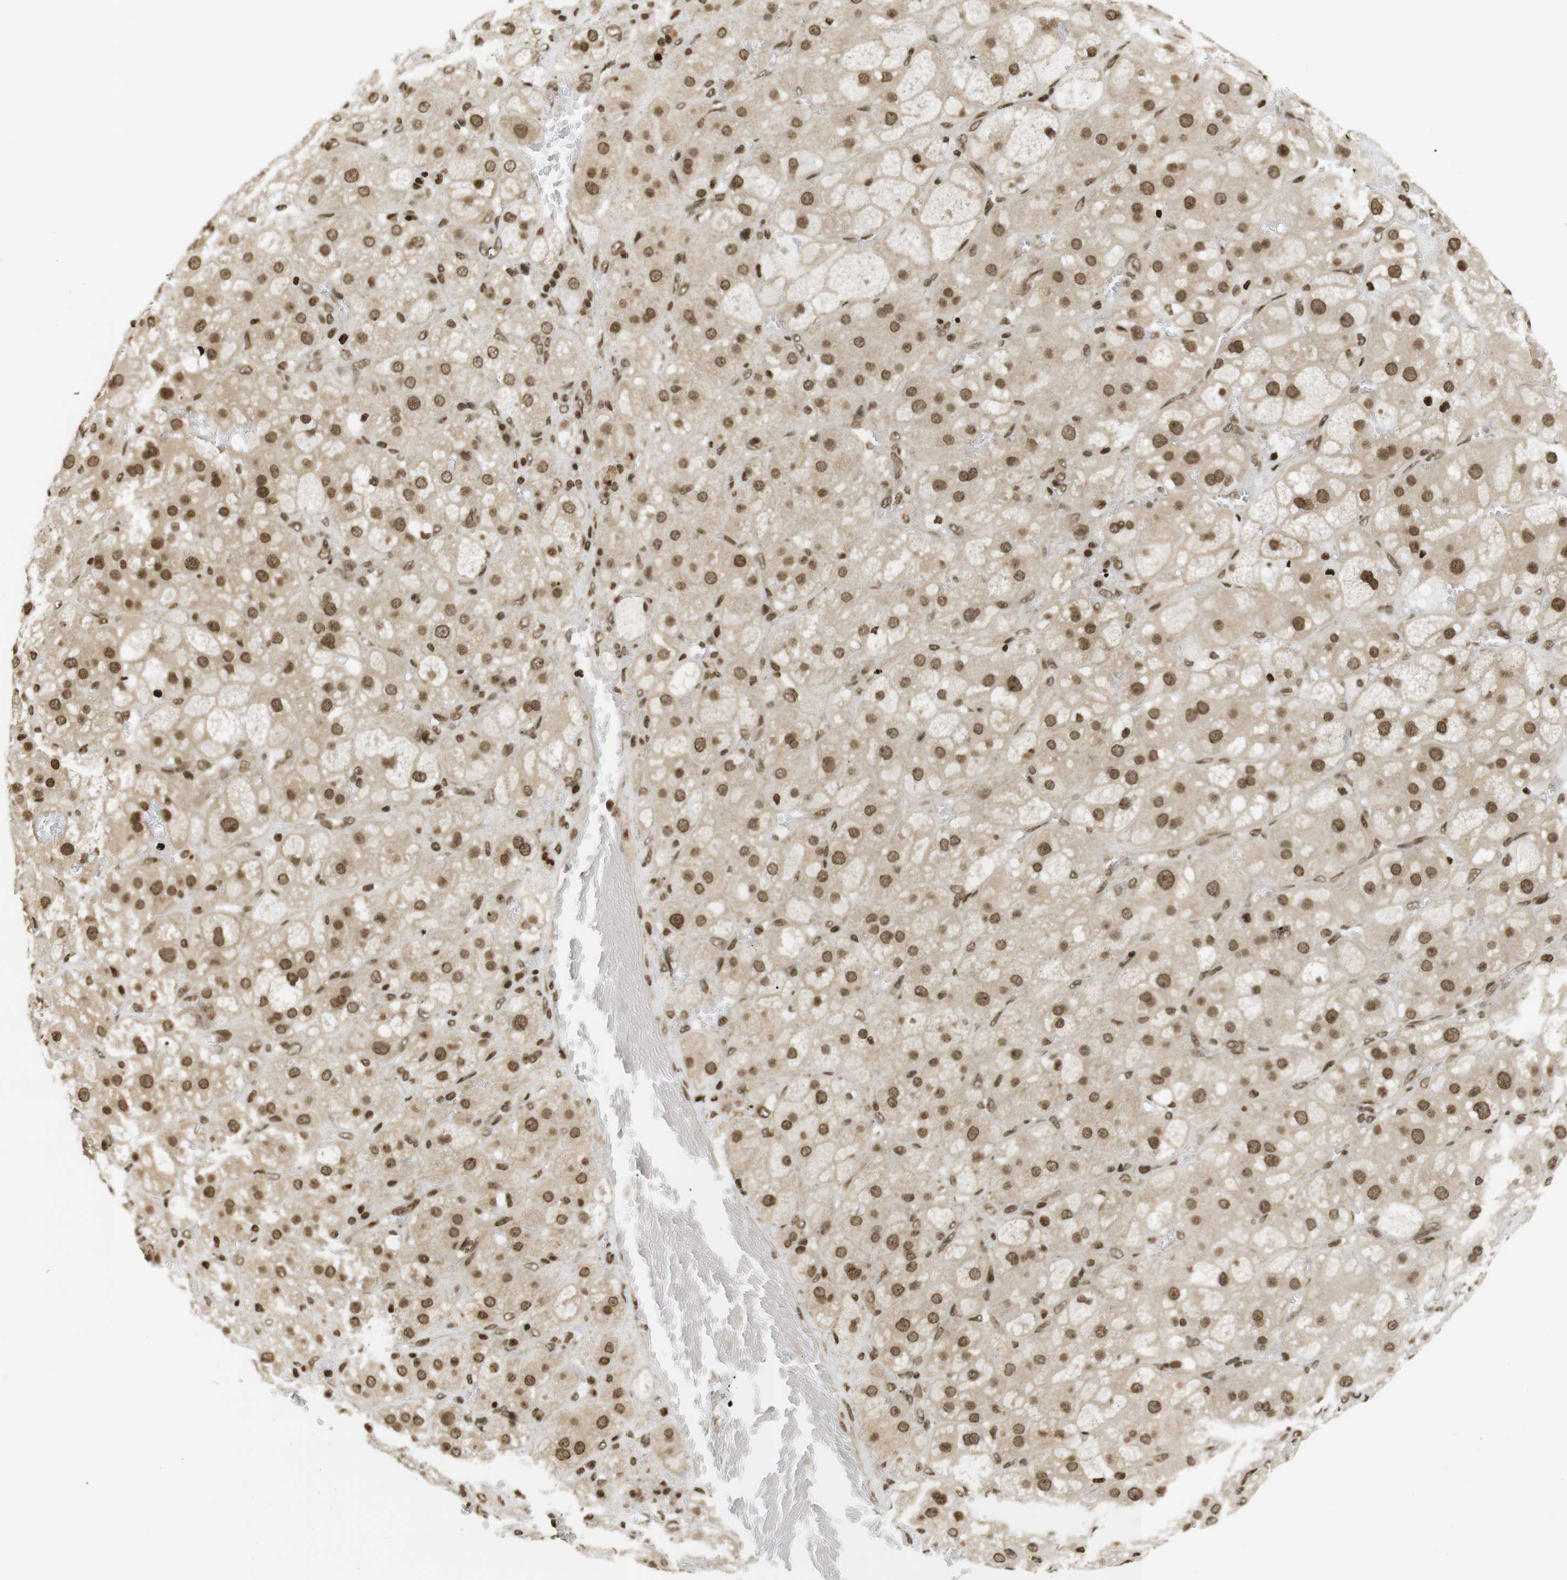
{"staining": {"intensity": "strong", "quantity": ">75%", "location": "nuclear"}, "tissue": "adrenal gland", "cell_type": "Glandular cells", "image_type": "normal", "snomed": [{"axis": "morphology", "description": "Normal tissue, NOS"}, {"axis": "topography", "description": "Adrenal gland"}], "caption": "High-magnification brightfield microscopy of benign adrenal gland stained with DAB (brown) and counterstained with hematoxylin (blue). glandular cells exhibit strong nuclear staining is appreciated in about>75% of cells.", "gene": "RUVBL2", "patient": {"sex": "female", "age": 47}}